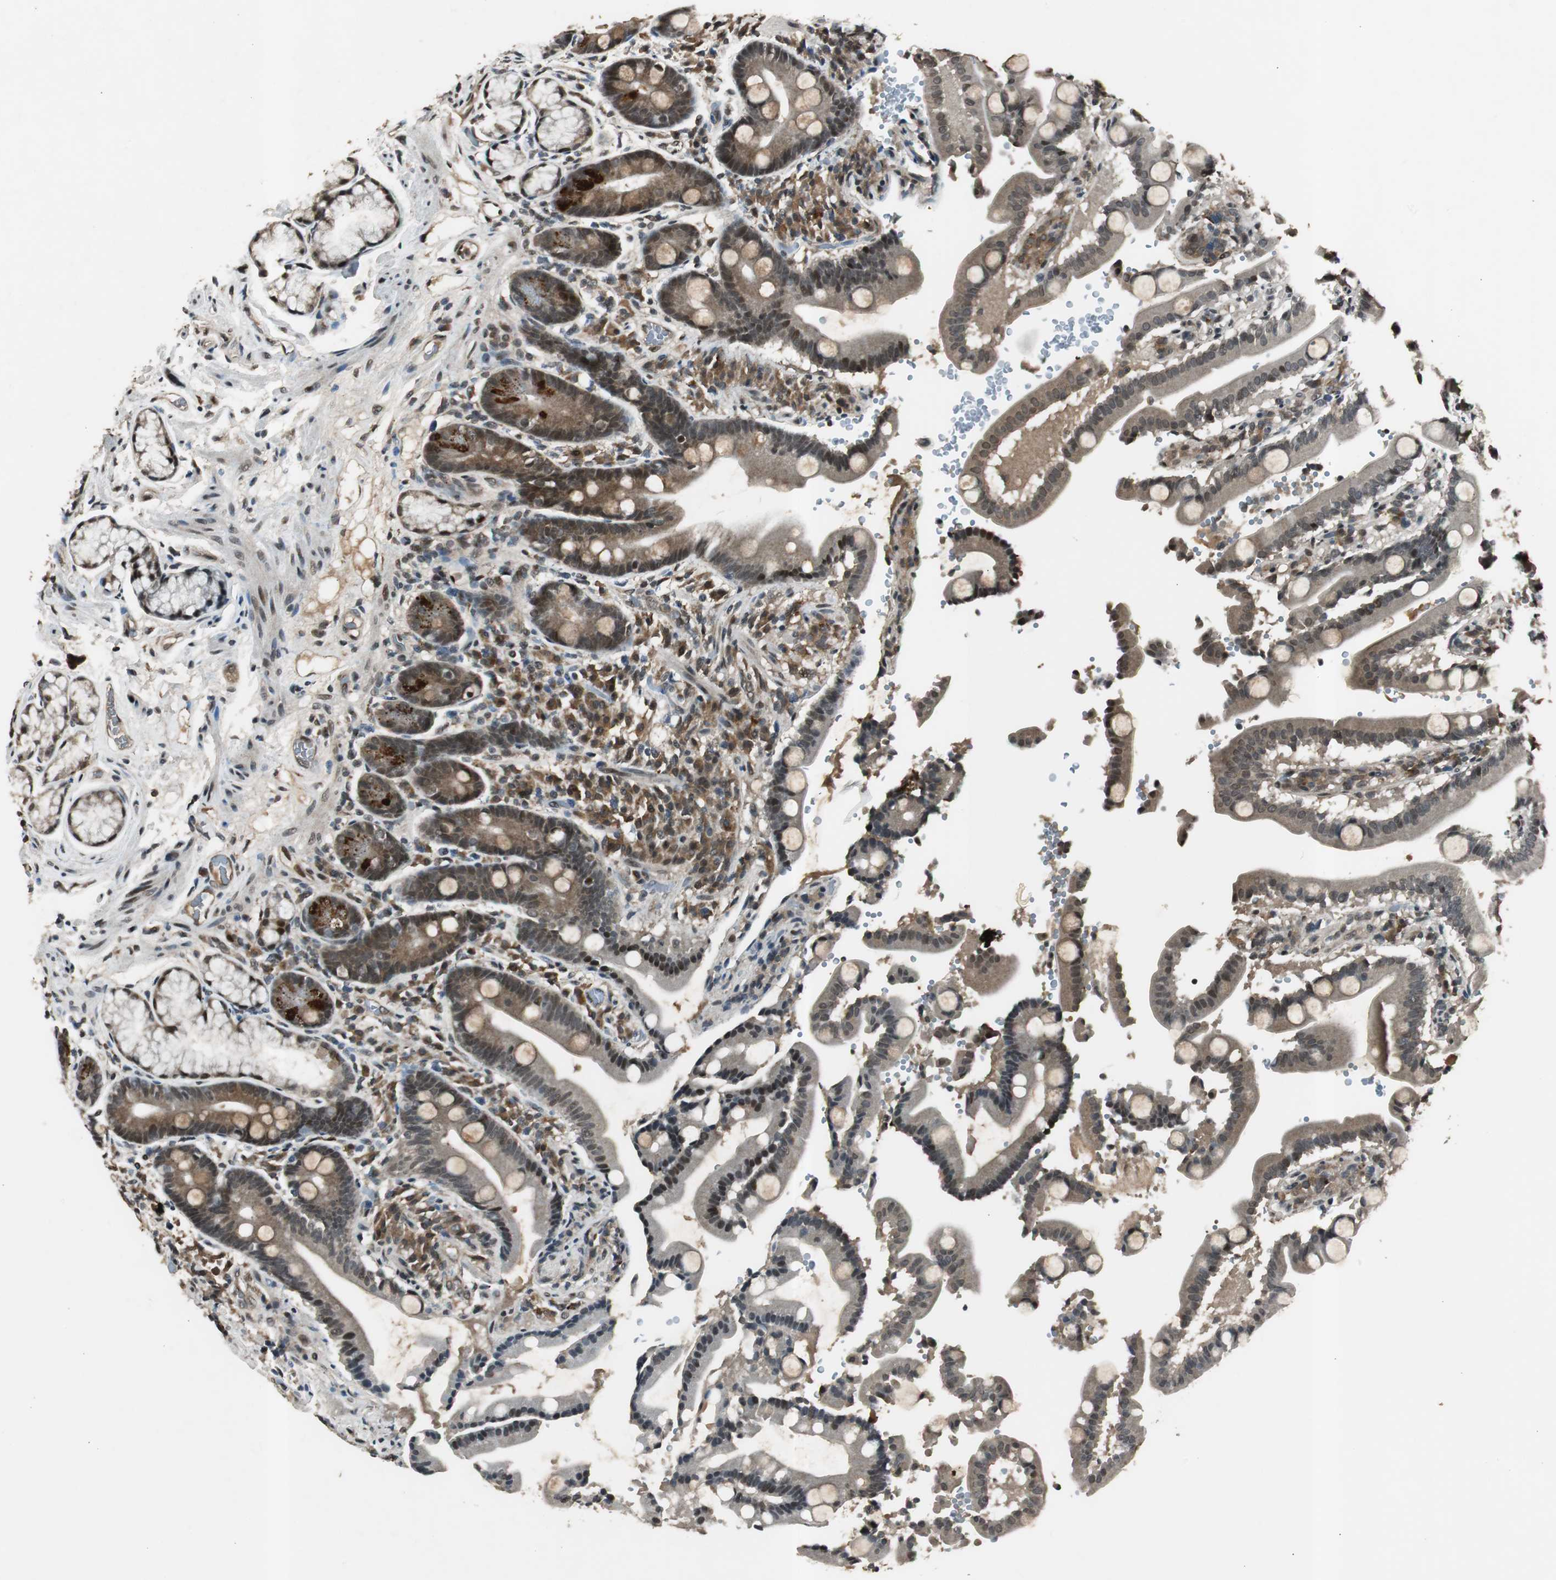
{"staining": {"intensity": "moderate", "quantity": "25%-75%", "location": "nuclear"}, "tissue": "duodenum", "cell_type": "Glandular cells", "image_type": "normal", "snomed": [{"axis": "morphology", "description": "Normal tissue, NOS"}, {"axis": "topography", "description": "Small intestine, NOS"}], "caption": "Duodenum stained with DAB immunohistochemistry demonstrates medium levels of moderate nuclear expression in approximately 25%-75% of glandular cells.", "gene": "BOLA1", "patient": {"sex": "female", "age": 71}}